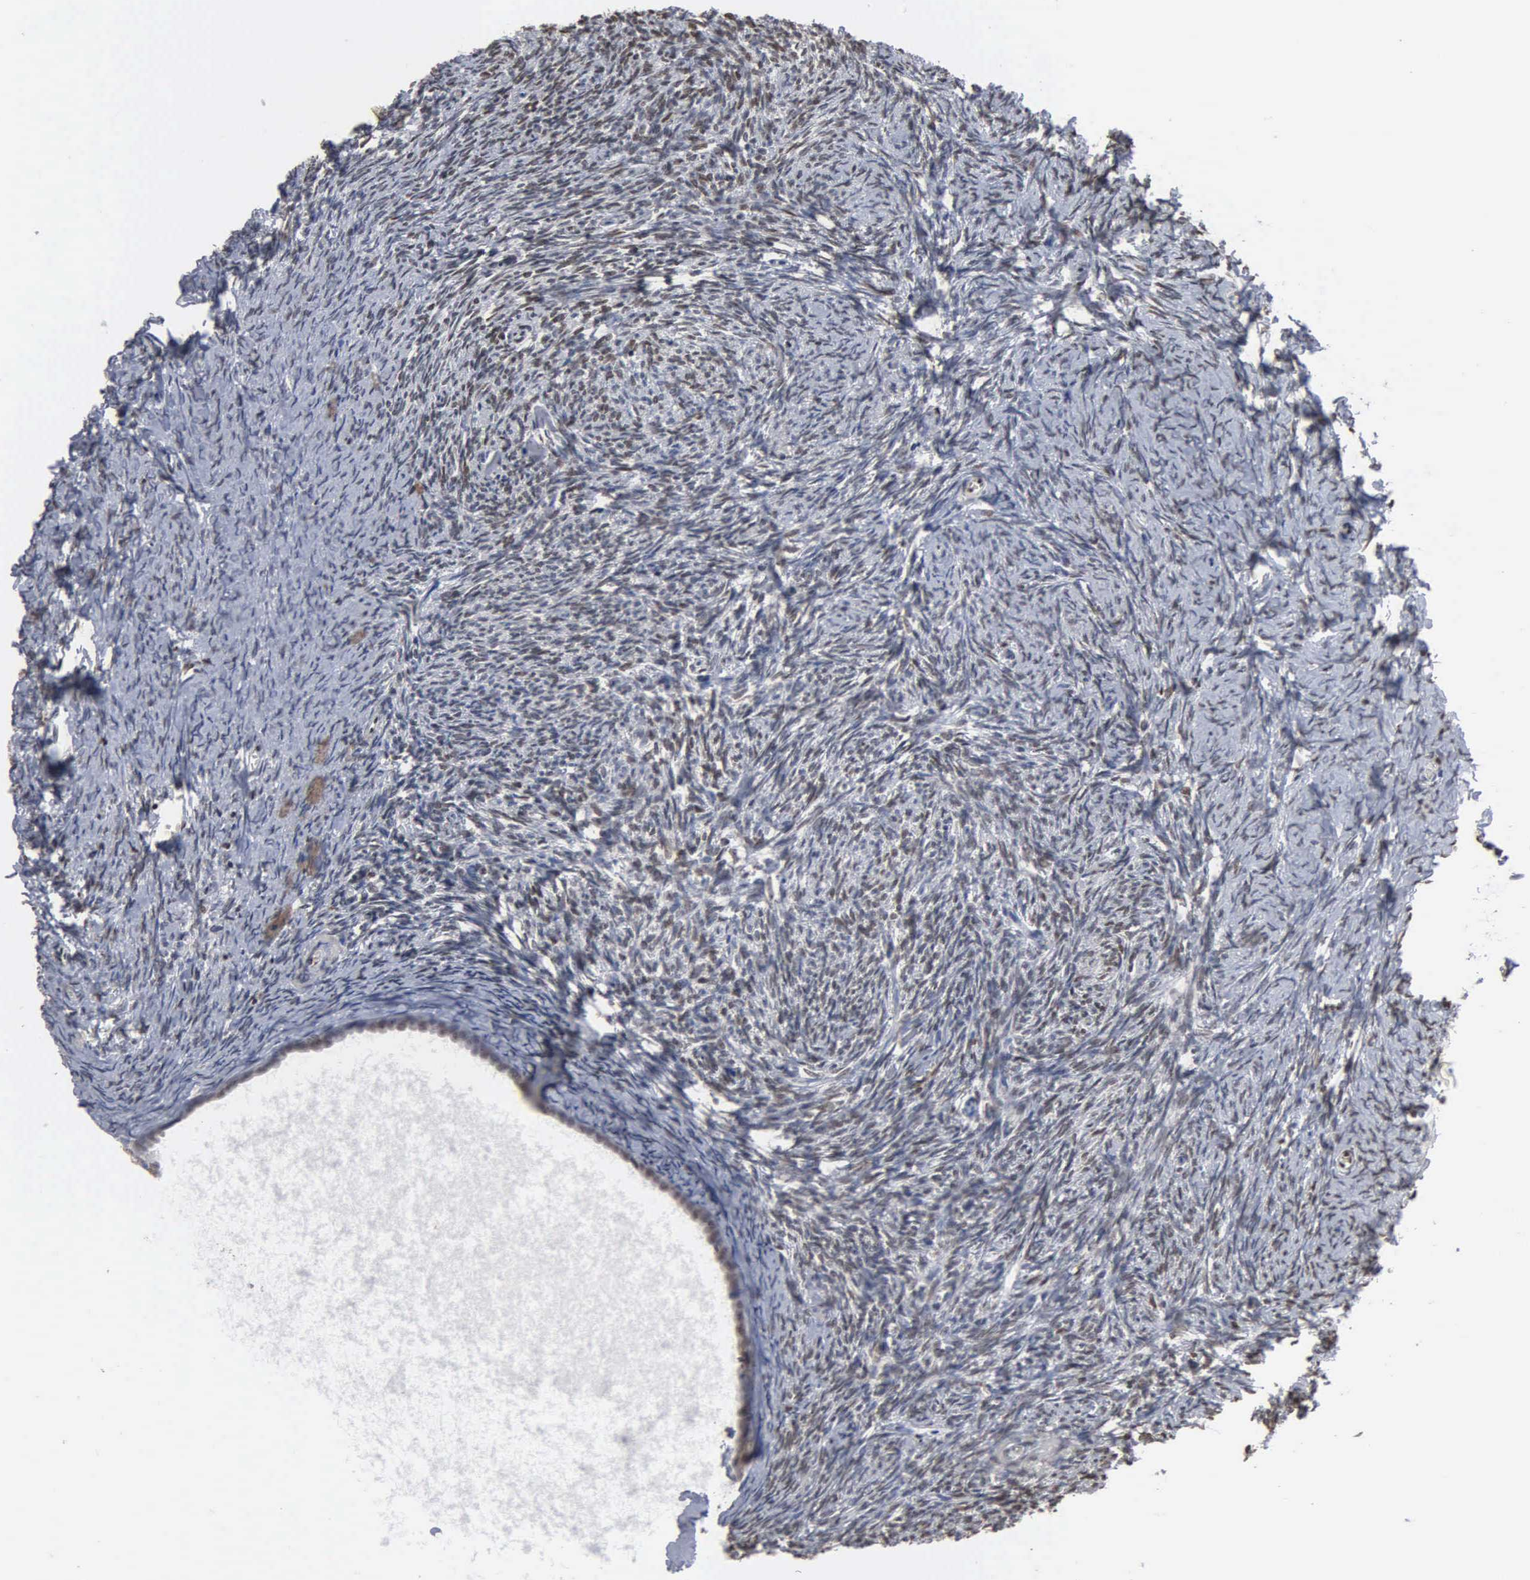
{"staining": {"intensity": "moderate", "quantity": "25%-75%", "location": "nuclear"}, "tissue": "ovary", "cell_type": "Ovarian stroma cells", "image_type": "normal", "snomed": [{"axis": "morphology", "description": "Normal tissue, NOS"}, {"axis": "topography", "description": "Ovary"}], "caption": "Ovary stained for a protein (brown) demonstrates moderate nuclear positive positivity in about 25%-75% of ovarian stroma cells.", "gene": "FGF2", "patient": {"sex": "female", "age": 54}}